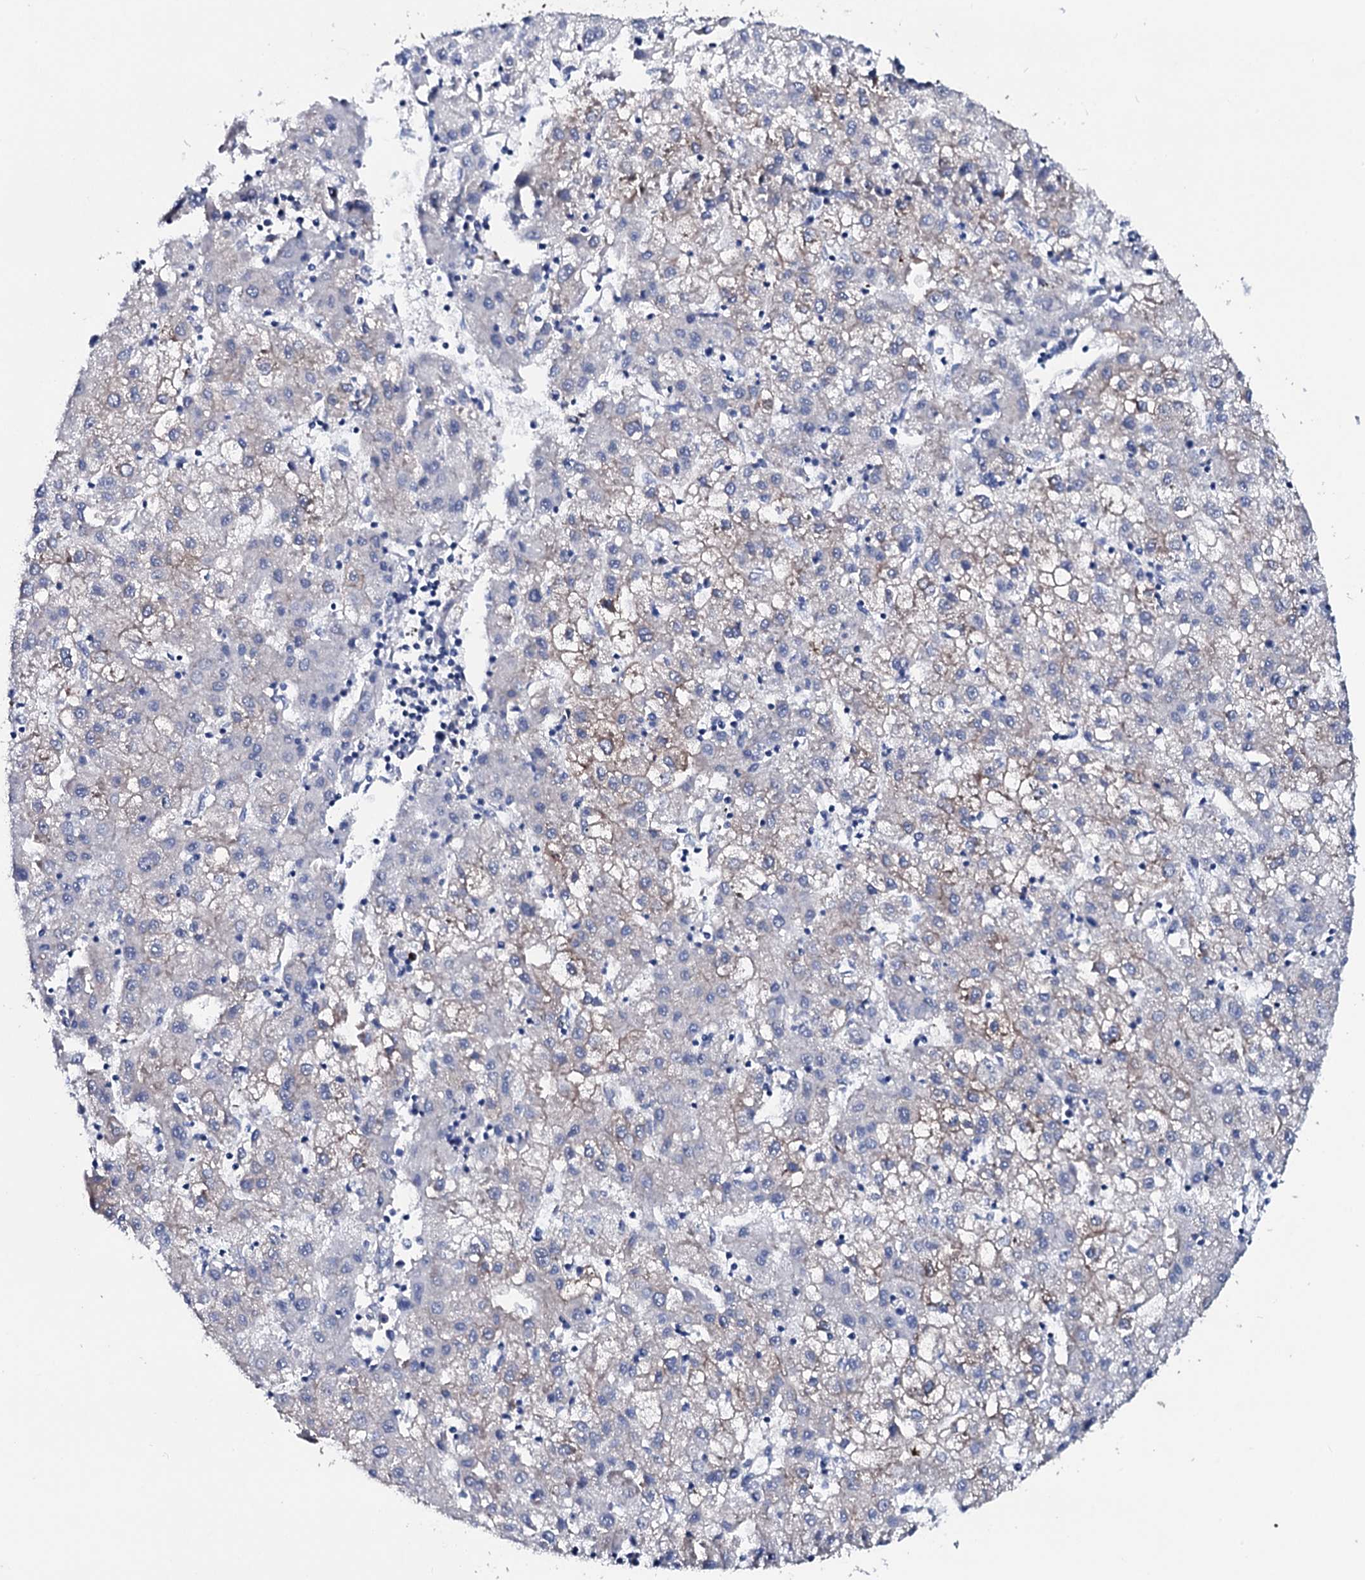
{"staining": {"intensity": "weak", "quantity": "<25%", "location": "cytoplasmic/membranous"}, "tissue": "liver cancer", "cell_type": "Tumor cells", "image_type": "cancer", "snomed": [{"axis": "morphology", "description": "Carcinoma, Hepatocellular, NOS"}, {"axis": "topography", "description": "Liver"}], "caption": "This is a histopathology image of IHC staining of liver cancer, which shows no positivity in tumor cells.", "gene": "GYS2", "patient": {"sex": "male", "age": 72}}